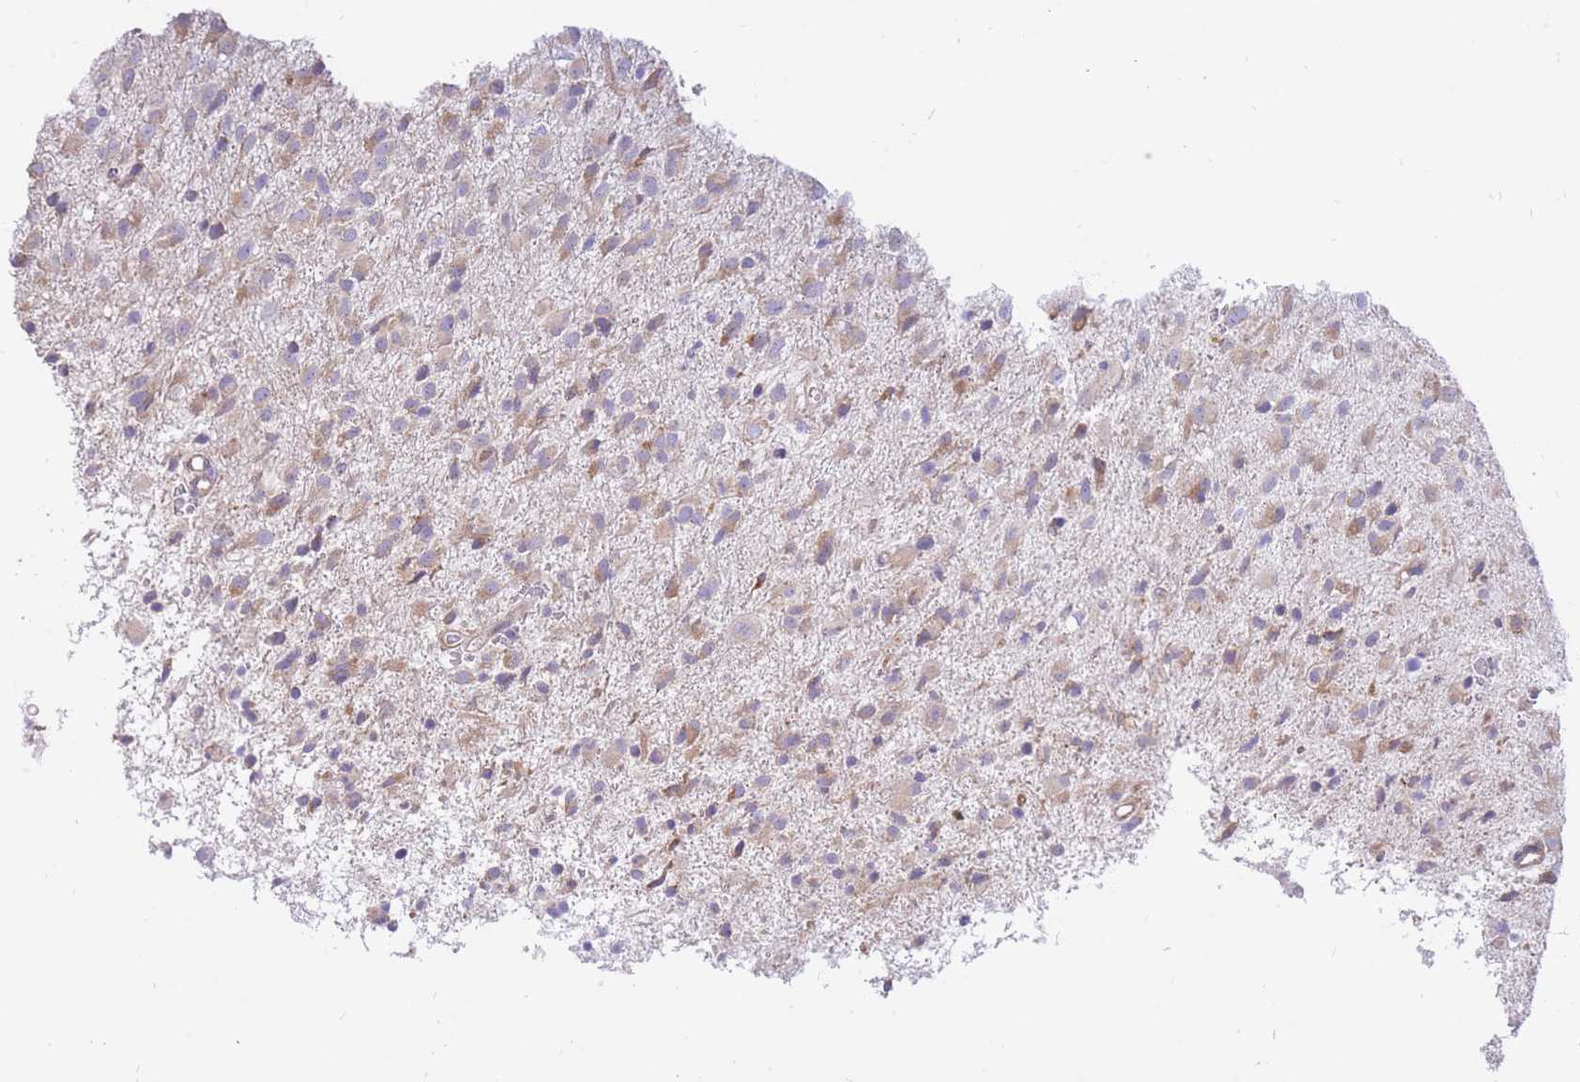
{"staining": {"intensity": "negative", "quantity": "none", "location": "none"}, "tissue": "glioma", "cell_type": "Tumor cells", "image_type": "cancer", "snomed": [{"axis": "morphology", "description": "Glioma, malignant, Low grade"}, {"axis": "topography", "description": "Brain"}], "caption": "Malignant glioma (low-grade) was stained to show a protein in brown. There is no significant expression in tumor cells.", "gene": "GBP7", "patient": {"sex": "male", "age": 65}}